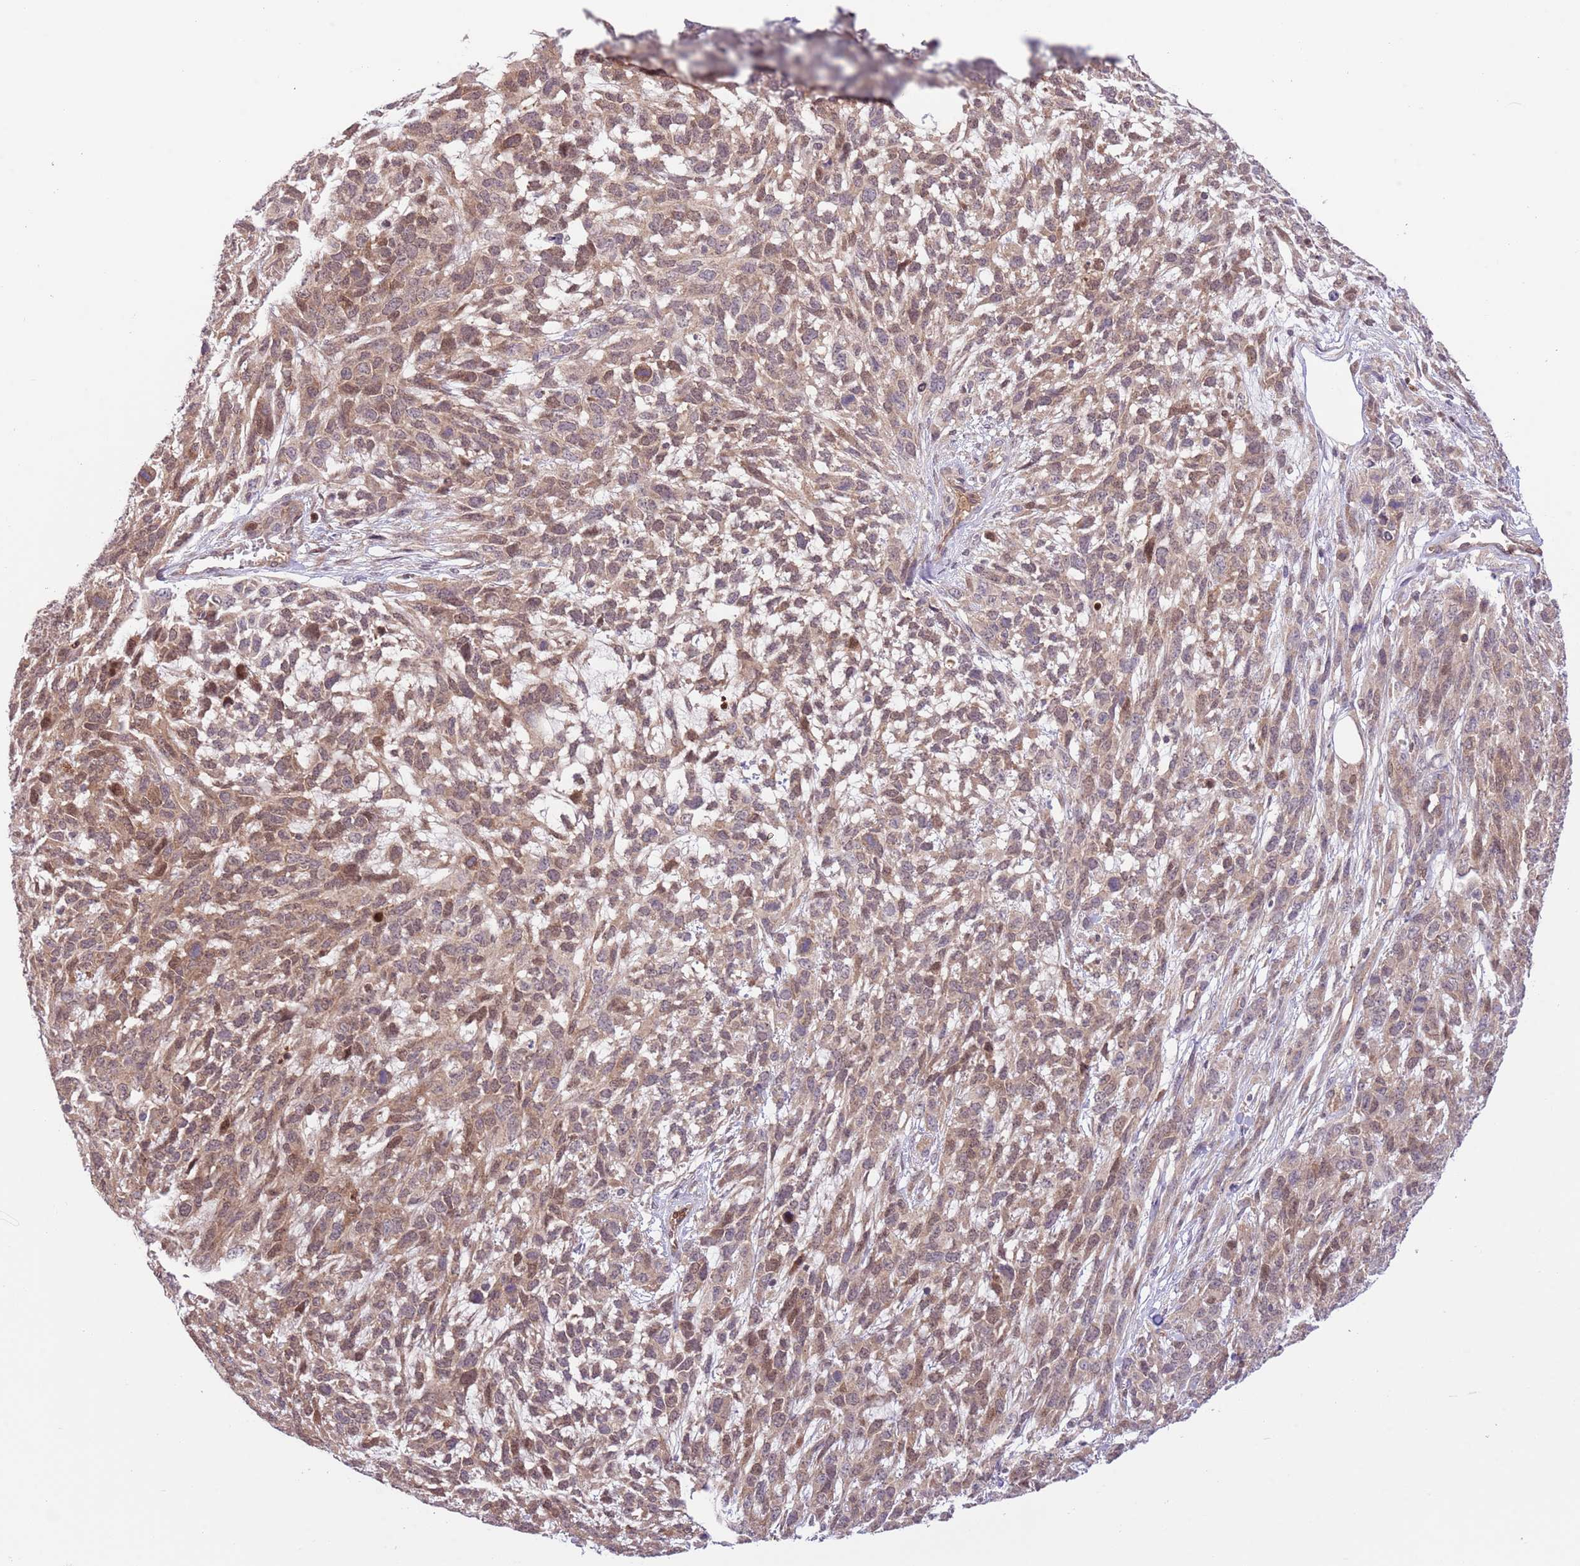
{"staining": {"intensity": "weak", "quantity": ">75%", "location": "cytoplasmic/membranous,nuclear"}, "tissue": "melanoma", "cell_type": "Tumor cells", "image_type": "cancer", "snomed": [{"axis": "morphology", "description": "Normal morphology"}, {"axis": "morphology", "description": "Malignant melanoma, NOS"}, {"axis": "topography", "description": "Skin"}], "caption": "Malignant melanoma stained for a protein (brown) demonstrates weak cytoplasmic/membranous and nuclear positive staining in approximately >75% of tumor cells.", "gene": "HDHD2", "patient": {"sex": "female", "age": 72}}